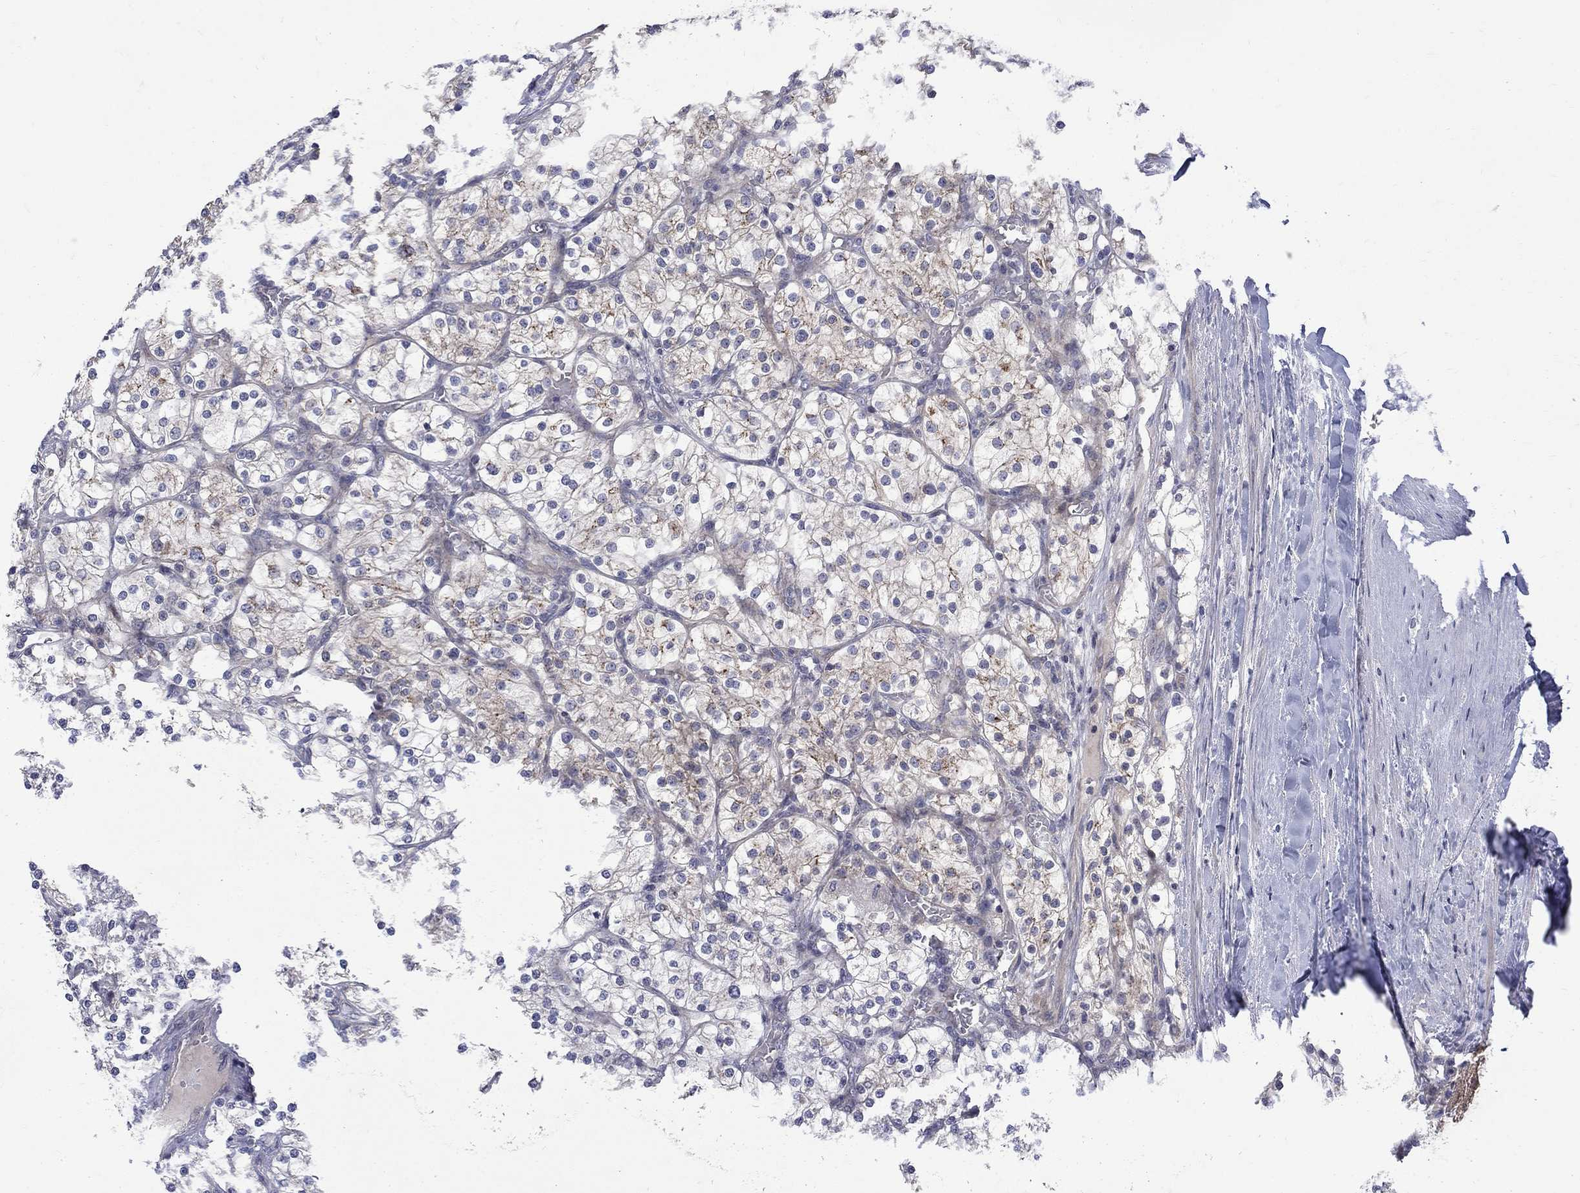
{"staining": {"intensity": "negative", "quantity": "none", "location": "none"}, "tissue": "renal cancer", "cell_type": "Tumor cells", "image_type": "cancer", "snomed": [{"axis": "morphology", "description": "Adenocarcinoma, NOS"}, {"axis": "topography", "description": "Kidney"}], "caption": "Tumor cells are negative for protein expression in human renal cancer. (DAB (3,3'-diaminobenzidine) immunohistochemistry visualized using brightfield microscopy, high magnification).", "gene": "SH2B1", "patient": {"sex": "male", "age": 80}}